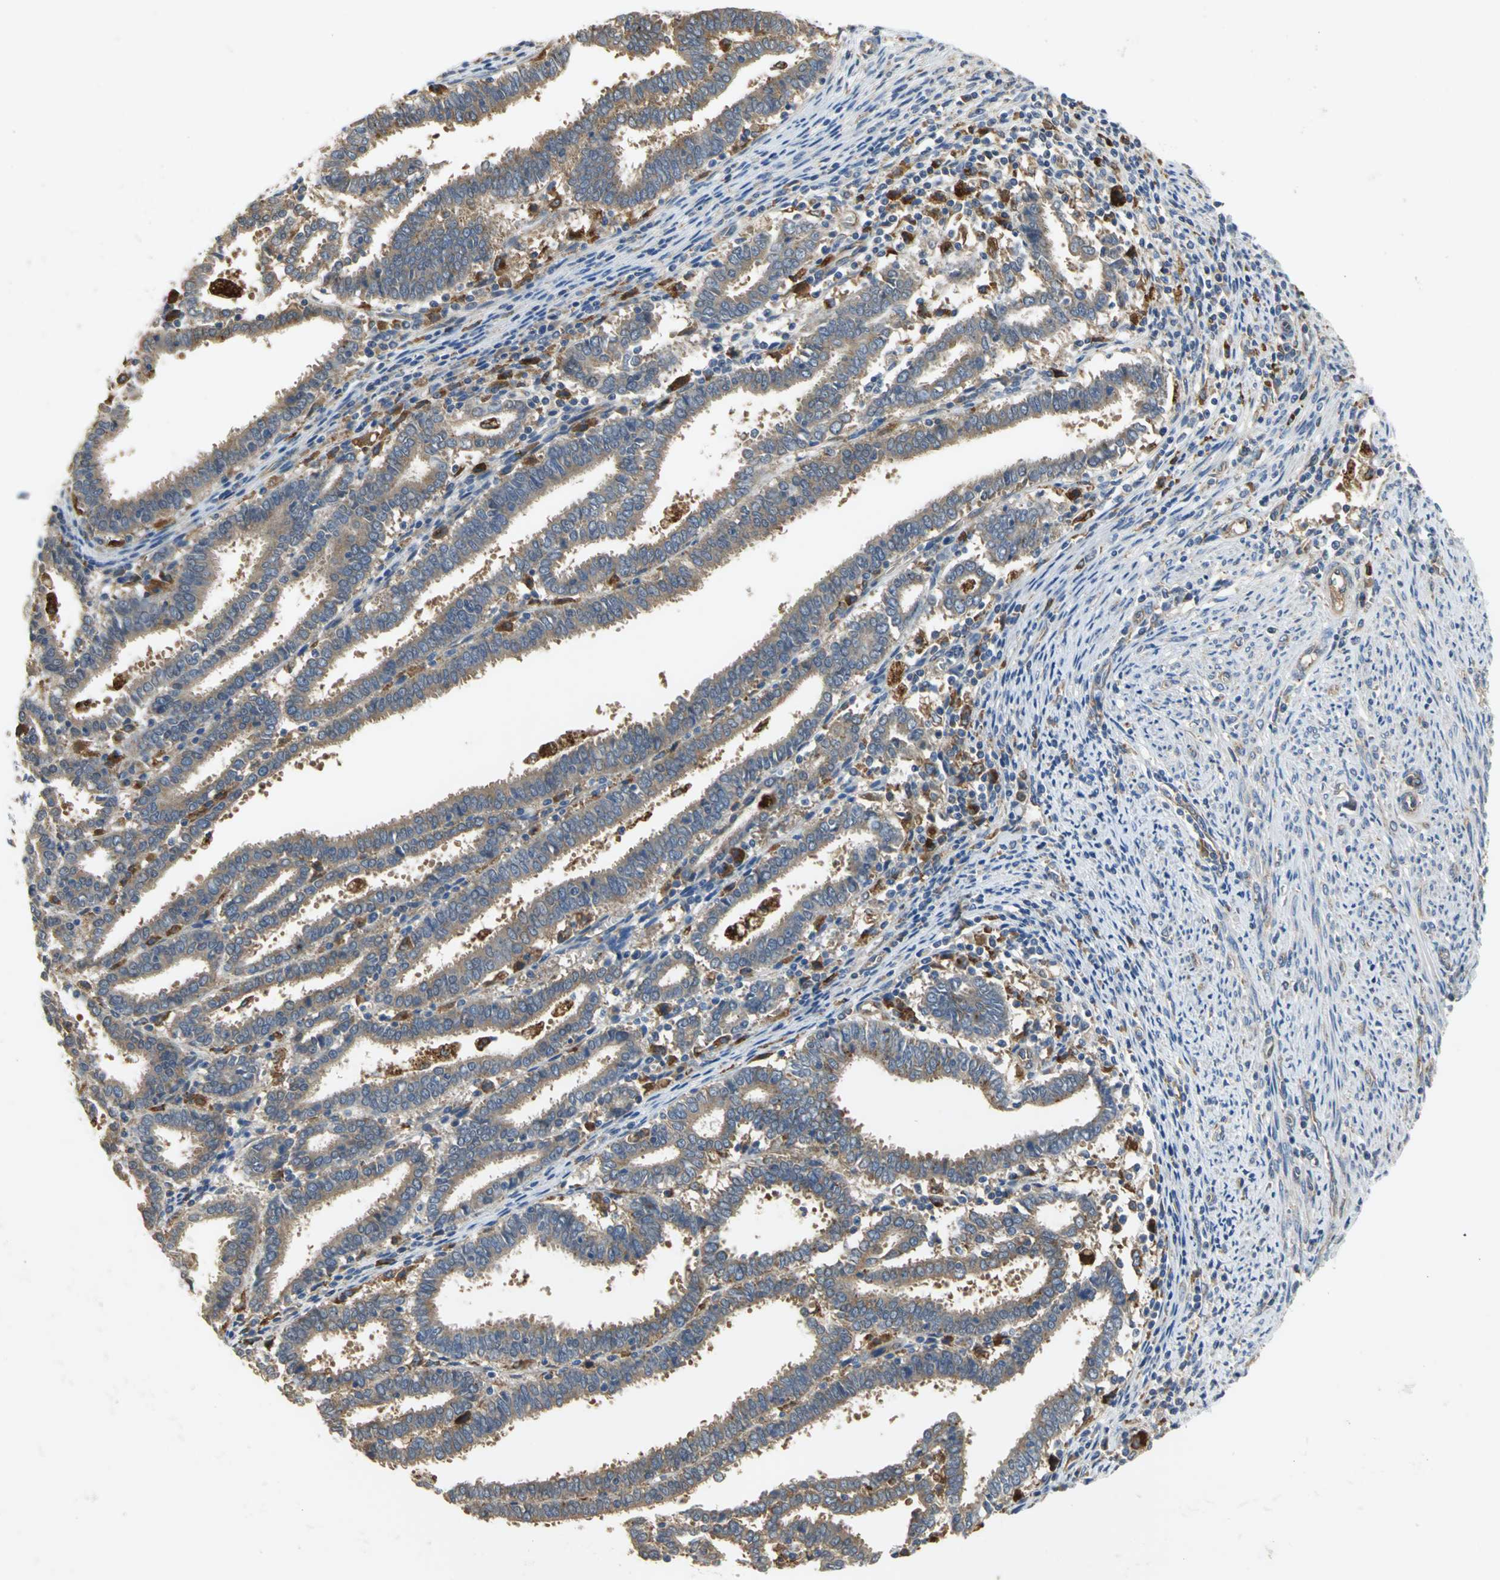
{"staining": {"intensity": "weak", "quantity": "25%-75%", "location": "cytoplasmic/membranous"}, "tissue": "endometrial cancer", "cell_type": "Tumor cells", "image_type": "cancer", "snomed": [{"axis": "morphology", "description": "Adenocarcinoma, NOS"}, {"axis": "topography", "description": "Uterus"}], "caption": "Approximately 25%-75% of tumor cells in endometrial adenocarcinoma reveal weak cytoplasmic/membranous protein positivity as visualized by brown immunohistochemical staining.", "gene": "DIAPH2", "patient": {"sex": "female", "age": 83}}